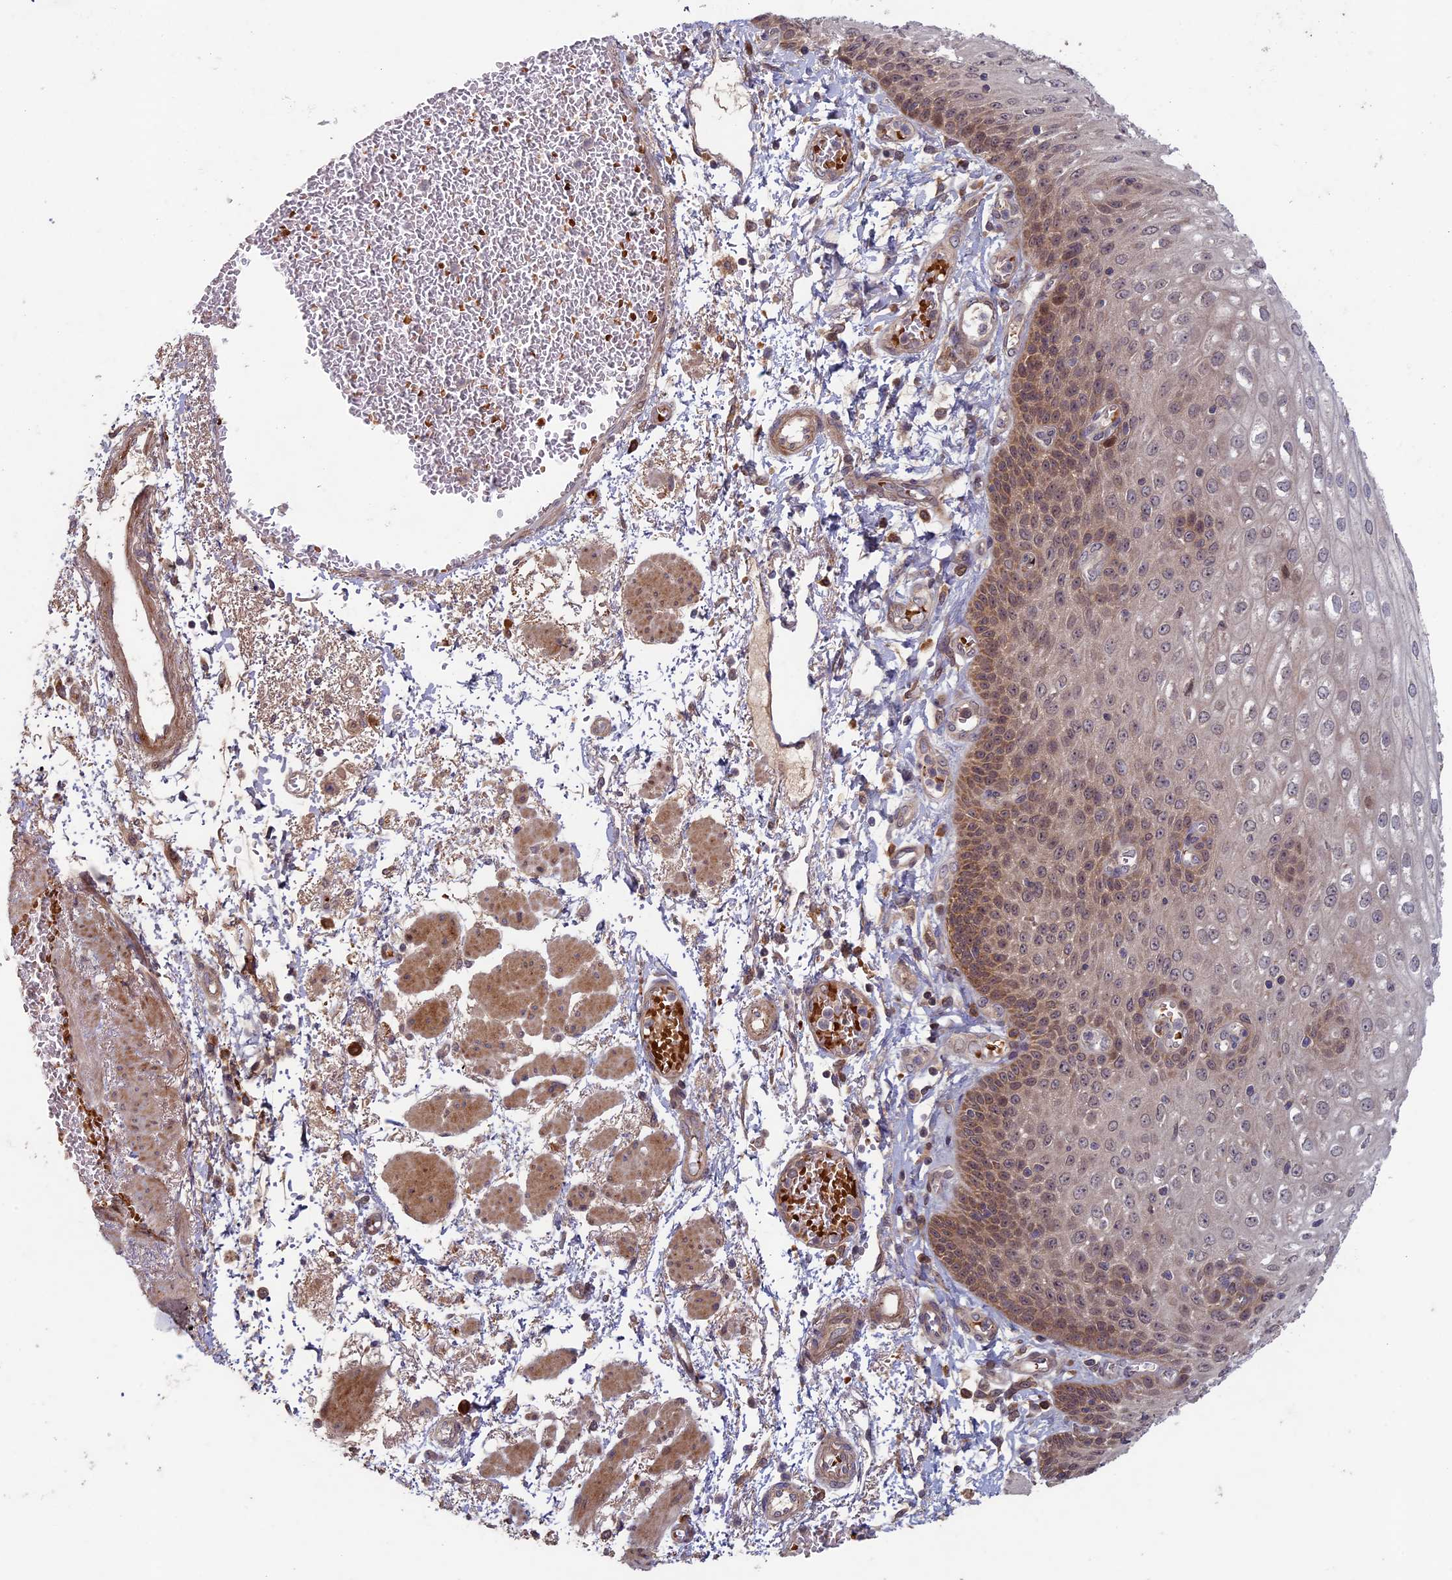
{"staining": {"intensity": "moderate", "quantity": "25%-75%", "location": "cytoplasmic/membranous,nuclear"}, "tissue": "esophagus", "cell_type": "Squamous epithelial cells", "image_type": "normal", "snomed": [{"axis": "morphology", "description": "Normal tissue, NOS"}, {"axis": "topography", "description": "Esophagus"}], "caption": "Approximately 25%-75% of squamous epithelial cells in unremarkable human esophagus show moderate cytoplasmic/membranous,nuclear protein staining as visualized by brown immunohistochemical staining.", "gene": "RCCD1", "patient": {"sex": "male", "age": 81}}